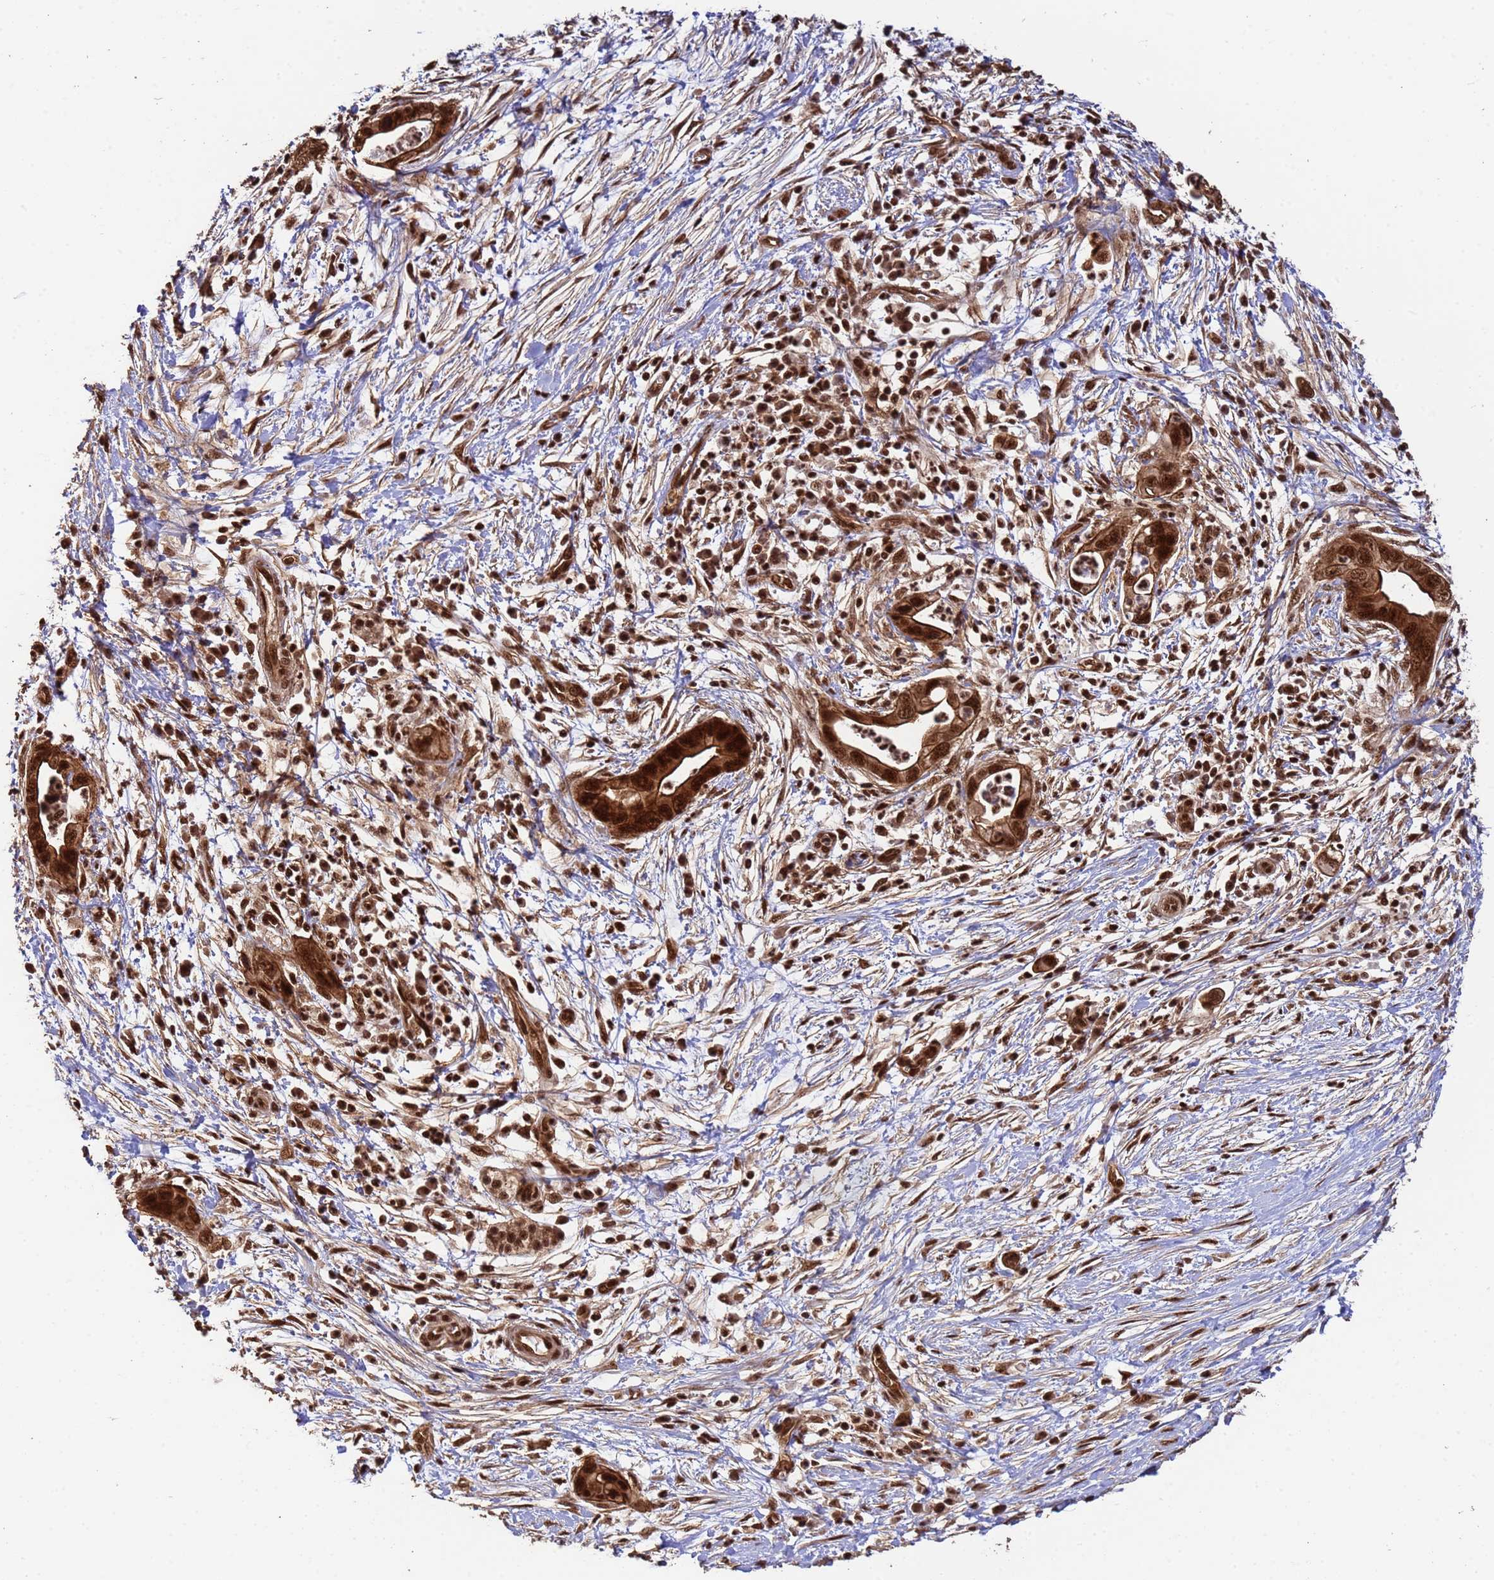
{"staining": {"intensity": "strong", "quantity": ">75%", "location": "cytoplasmic/membranous,nuclear"}, "tissue": "pancreatic cancer", "cell_type": "Tumor cells", "image_type": "cancer", "snomed": [{"axis": "morphology", "description": "Adenocarcinoma, NOS"}, {"axis": "topography", "description": "Pancreas"}], "caption": "High-magnification brightfield microscopy of pancreatic adenocarcinoma stained with DAB (brown) and counterstained with hematoxylin (blue). tumor cells exhibit strong cytoplasmic/membranous and nuclear staining is appreciated in approximately>75% of cells.", "gene": "SYF2", "patient": {"sex": "male", "age": 75}}